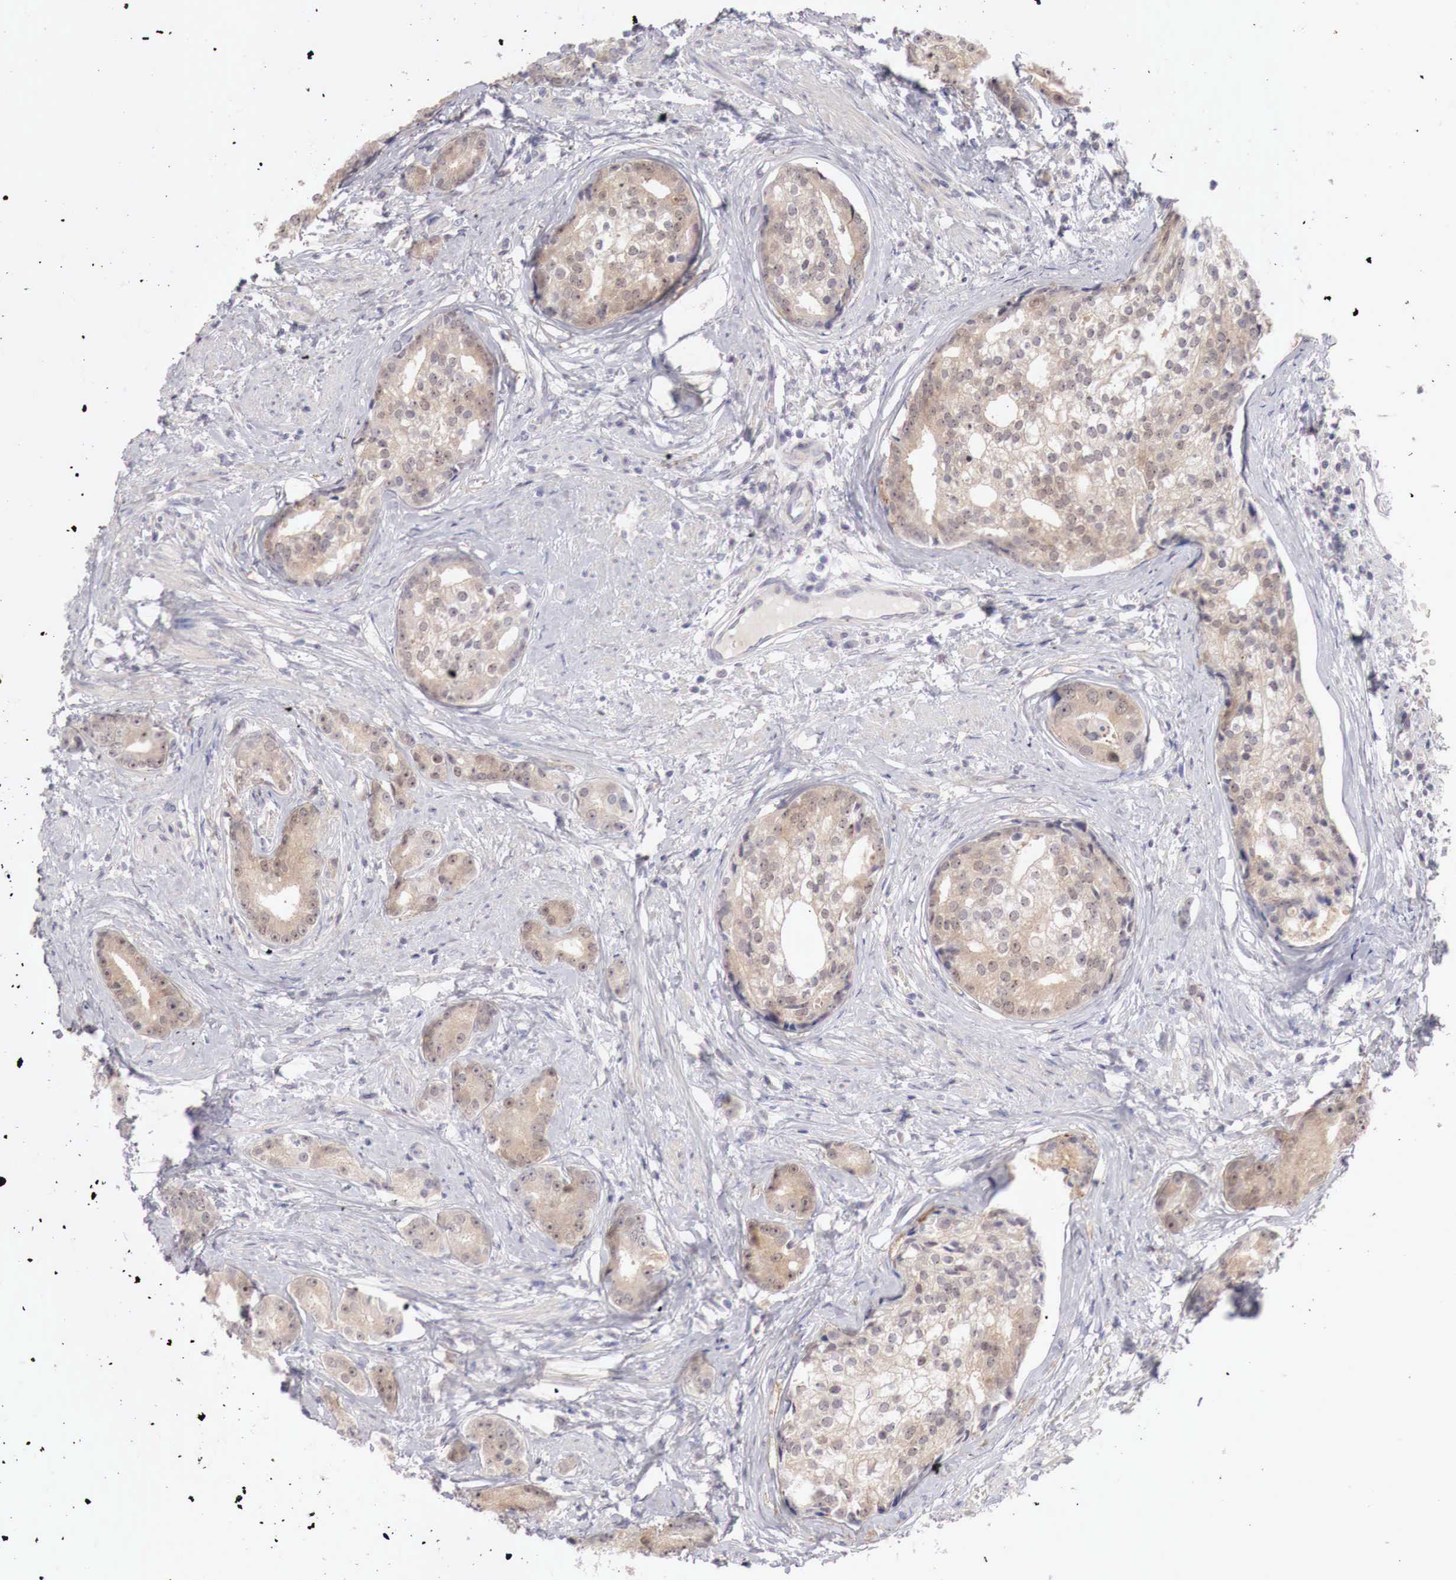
{"staining": {"intensity": "weak", "quantity": ">75%", "location": "cytoplasmic/membranous"}, "tissue": "prostate cancer", "cell_type": "Tumor cells", "image_type": "cancer", "snomed": [{"axis": "morphology", "description": "Adenocarcinoma, Medium grade"}, {"axis": "topography", "description": "Prostate"}], "caption": "An image of prostate adenocarcinoma (medium-grade) stained for a protein exhibits weak cytoplasmic/membranous brown staining in tumor cells.", "gene": "GATA1", "patient": {"sex": "male", "age": 59}}